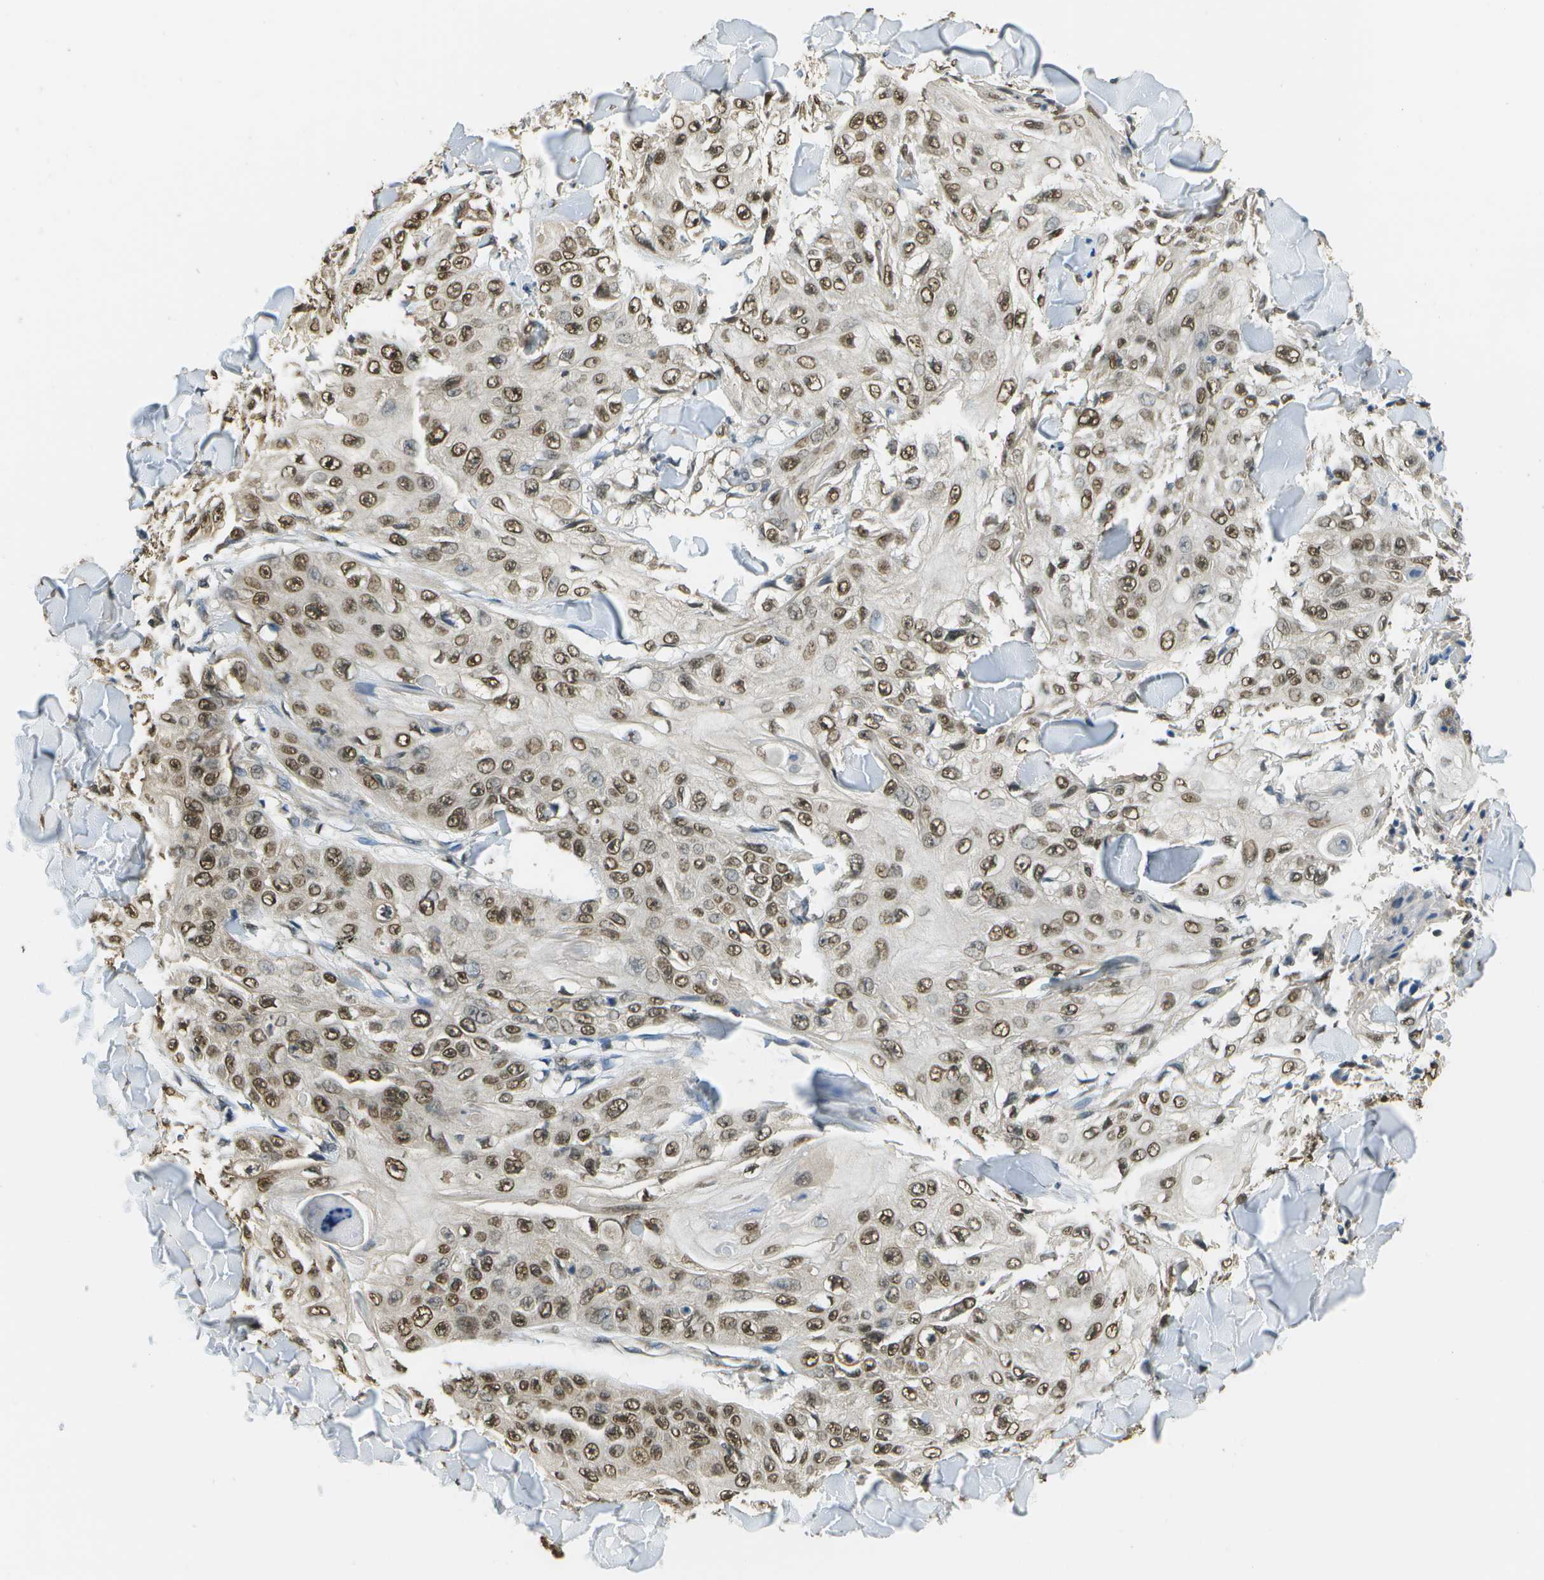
{"staining": {"intensity": "moderate", "quantity": ">75%", "location": "nuclear"}, "tissue": "skin cancer", "cell_type": "Tumor cells", "image_type": "cancer", "snomed": [{"axis": "morphology", "description": "Squamous cell carcinoma, NOS"}, {"axis": "topography", "description": "Skin"}], "caption": "Squamous cell carcinoma (skin) was stained to show a protein in brown. There is medium levels of moderate nuclear positivity in approximately >75% of tumor cells.", "gene": "ABL2", "patient": {"sex": "male", "age": 86}}